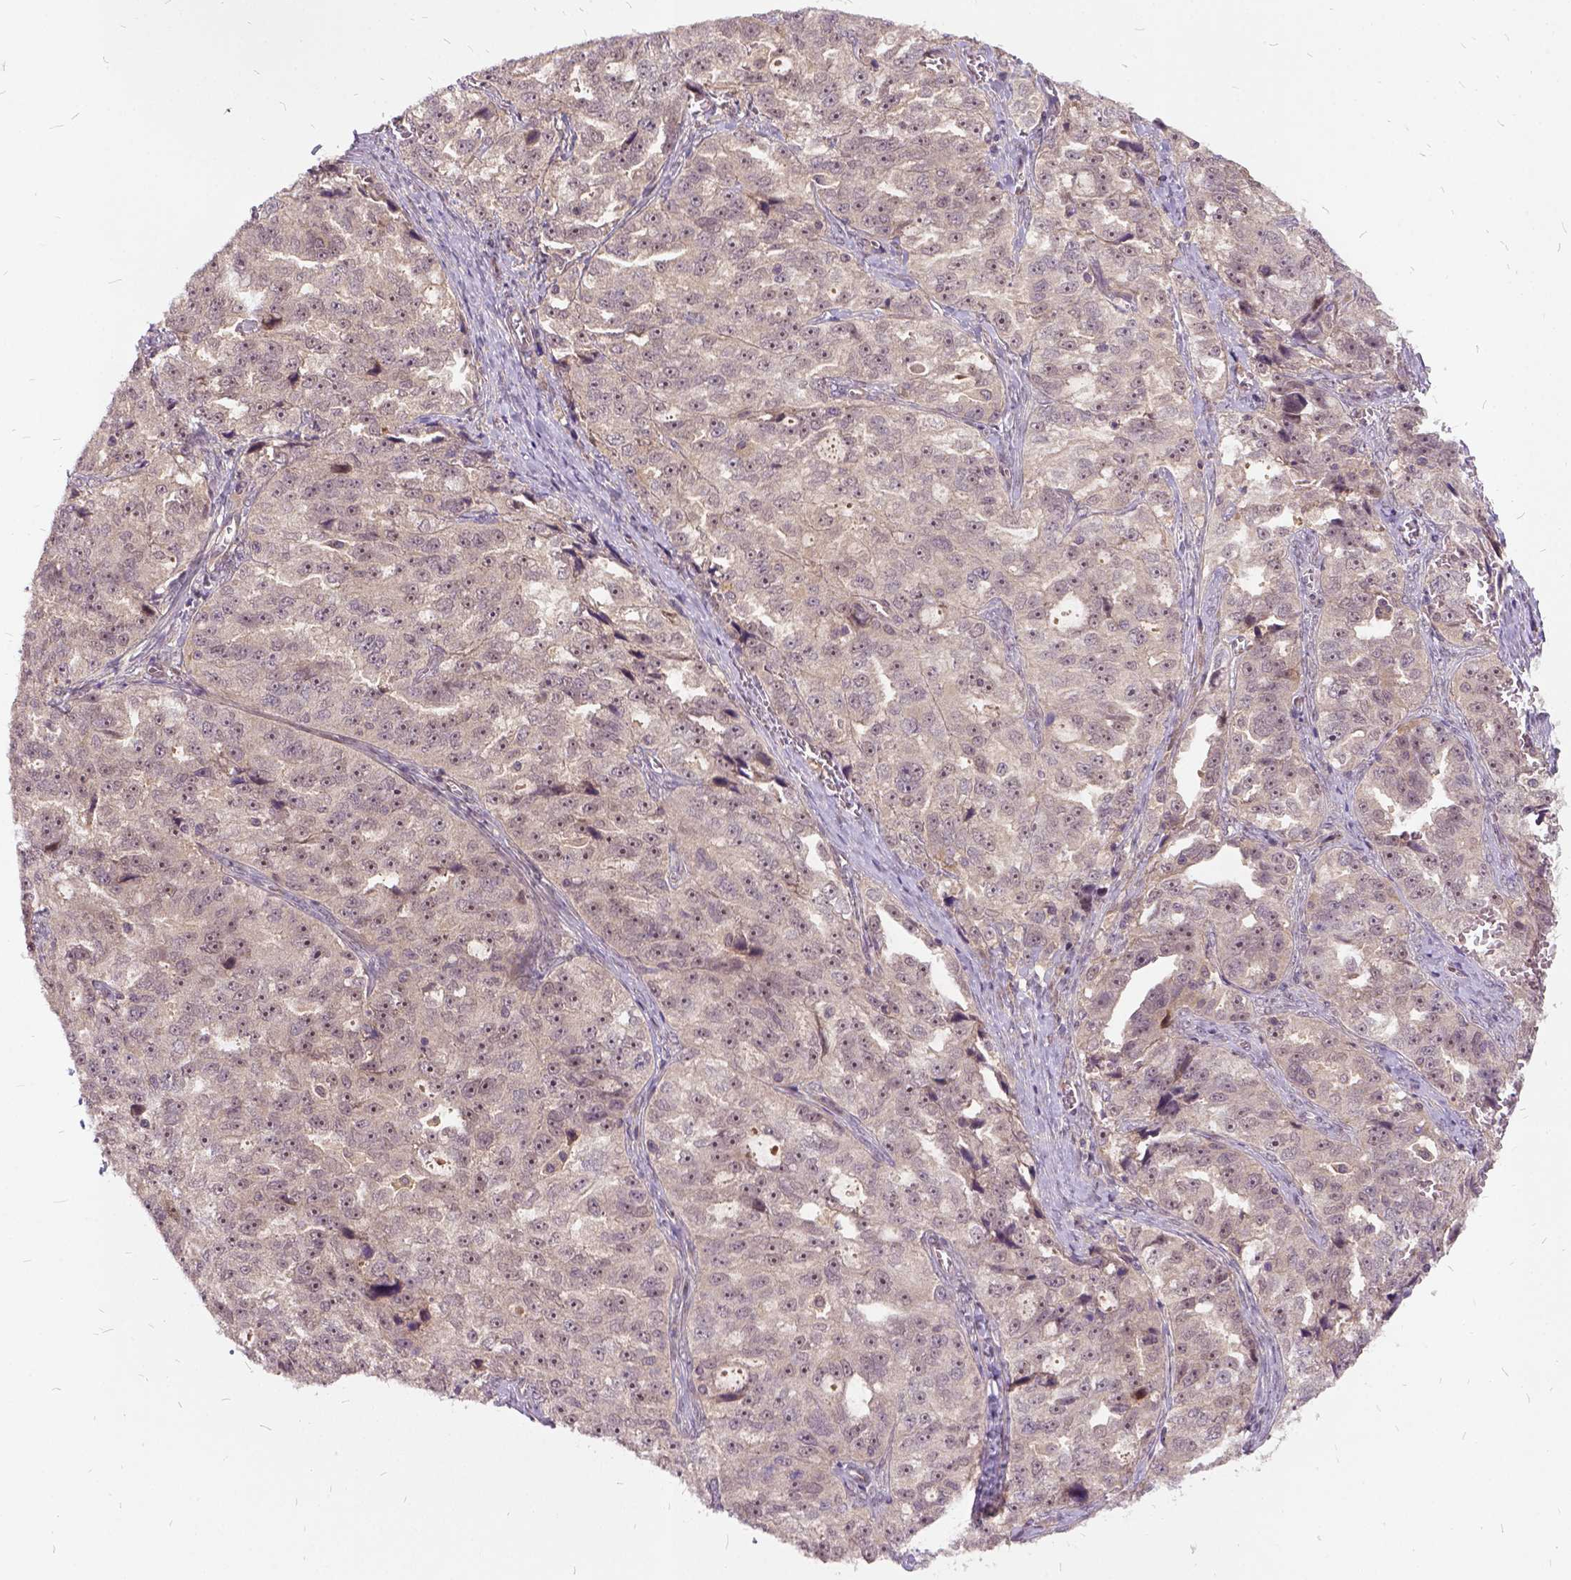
{"staining": {"intensity": "negative", "quantity": "none", "location": "none"}, "tissue": "ovarian cancer", "cell_type": "Tumor cells", "image_type": "cancer", "snomed": [{"axis": "morphology", "description": "Cystadenocarcinoma, serous, NOS"}, {"axis": "topography", "description": "Ovary"}], "caption": "This is an immunohistochemistry (IHC) histopathology image of serous cystadenocarcinoma (ovarian). There is no positivity in tumor cells.", "gene": "ILRUN", "patient": {"sex": "female", "age": 51}}